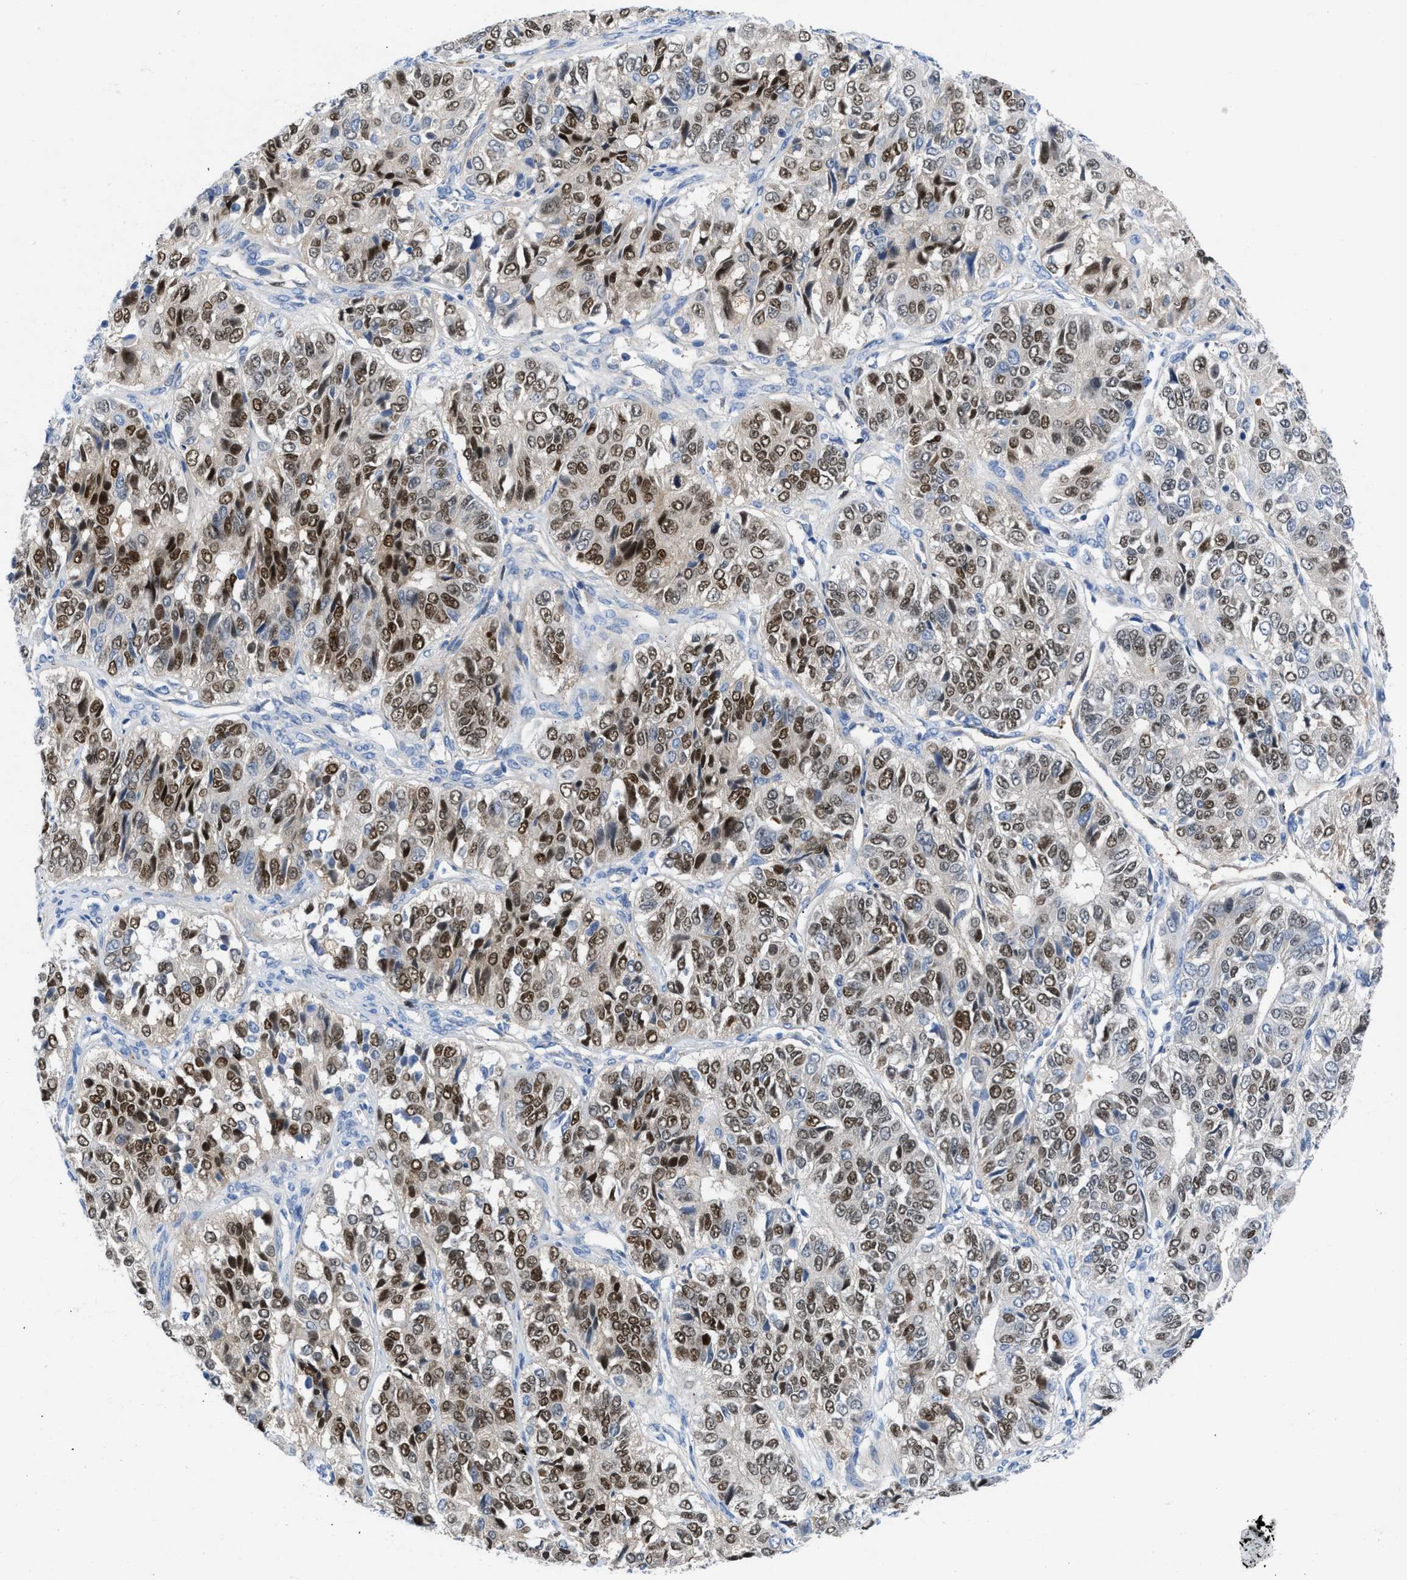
{"staining": {"intensity": "moderate", "quantity": ">75%", "location": "nuclear"}, "tissue": "ovarian cancer", "cell_type": "Tumor cells", "image_type": "cancer", "snomed": [{"axis": "morphology", "description": "Carcinoma, endometroid"}, {"axis": "topography", "description": "Ovary"}], "caption": "About >75% of tumor cells in human endometroid carcinoma (ovarian) reveal moderate nuclear protein staining as visualized by brown immunohistochemical staining.", "gene": "LEF1", "patient": {"sex": "female", "age": 51}}